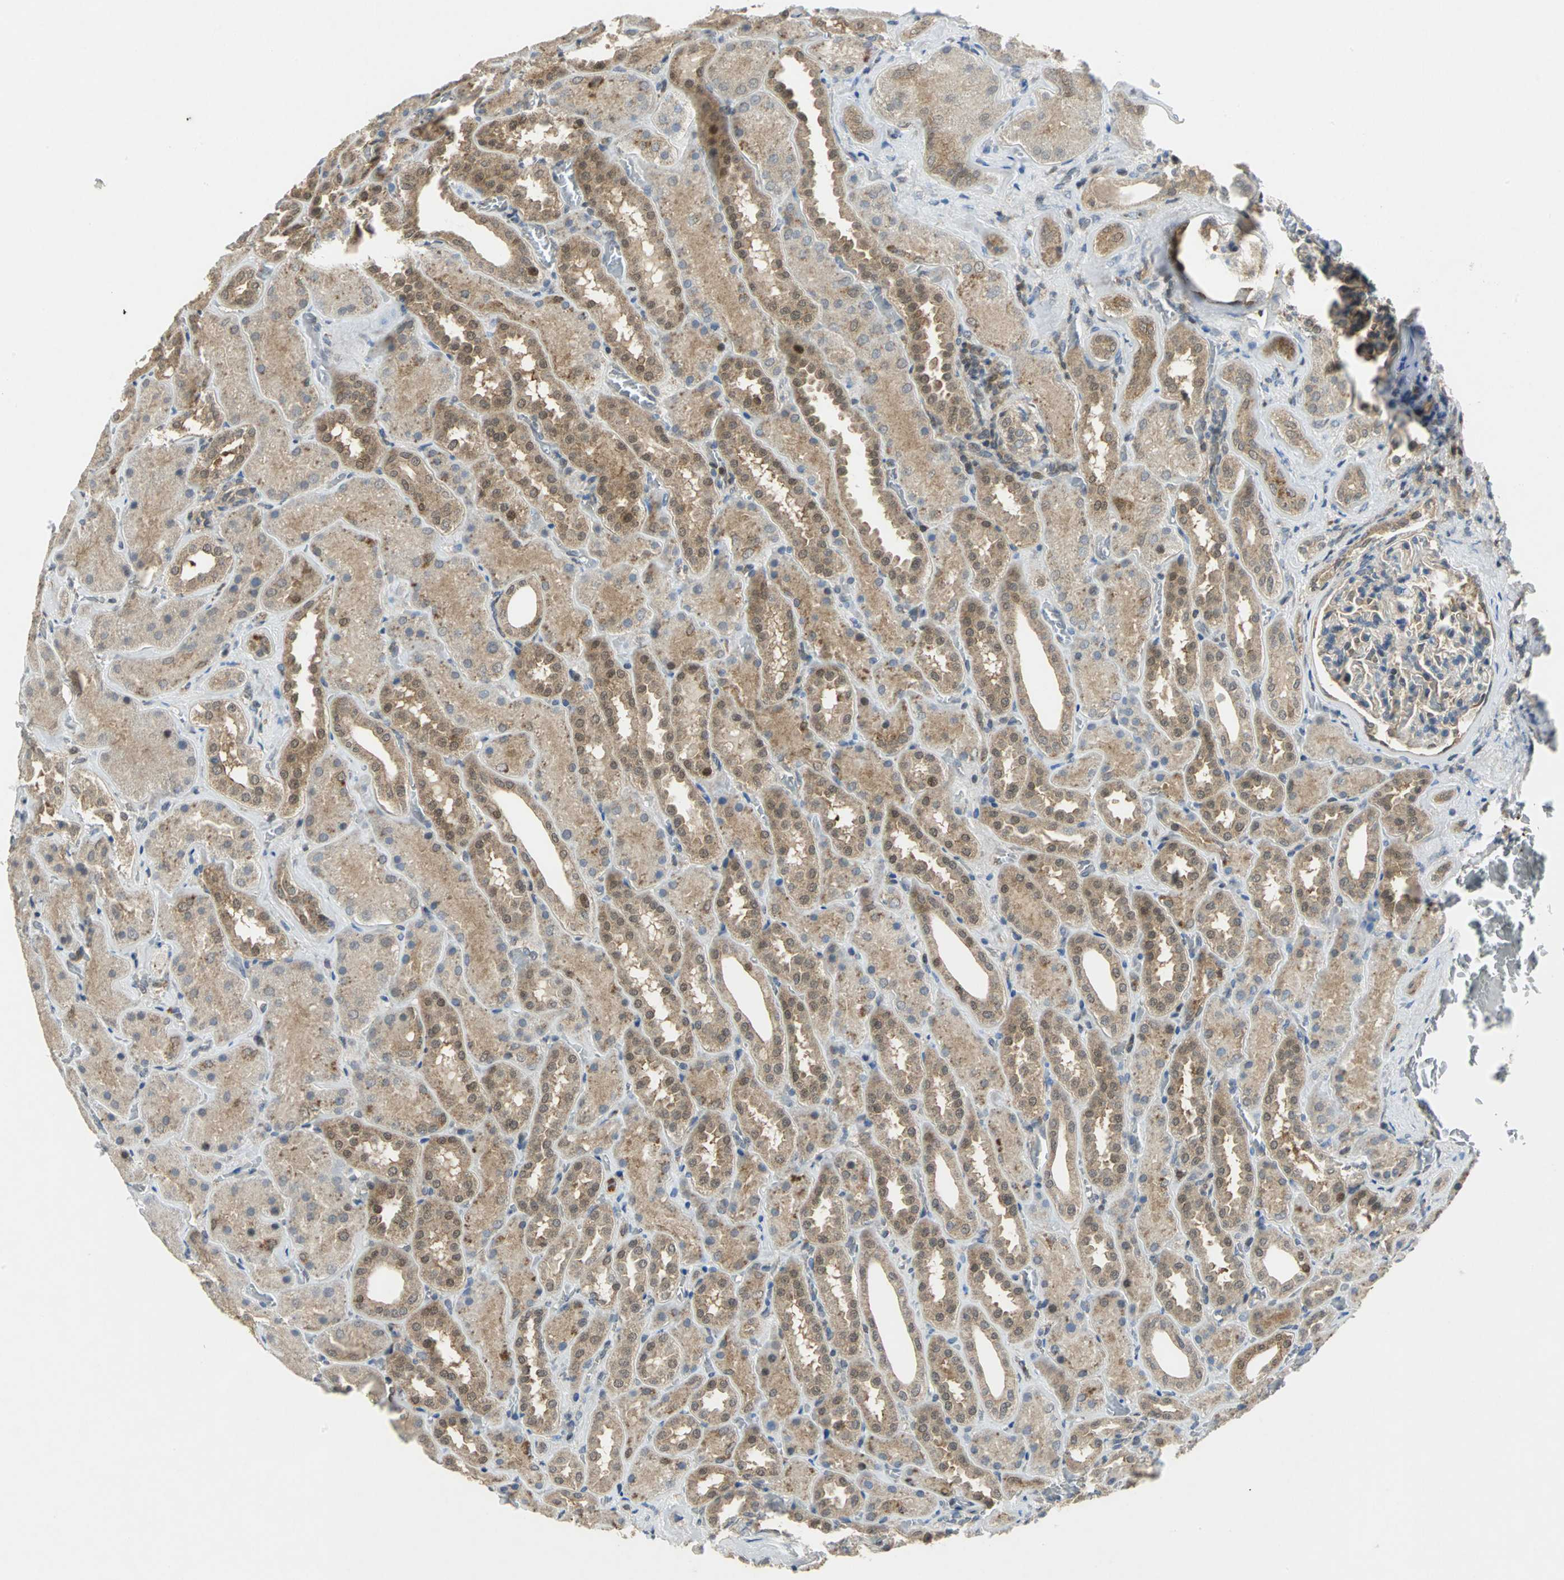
{"staining": {"intensity": "moderate", "quantity": "25%-75%", "location": "nuclear"}, "tissue": "kidney", "cell_type": "Cells in glomeruli", "image_type": "normal", "snomed": [{"axis": "morphology", "description": "Normal tissue, NOS"}, {"axis": "topography", "description": "Kidney"}], "caption": "Moderate nuclear protein expression is seen in about 25%-75% of cells in glomeruli in kidney. Ihc stains the protein in brown and the nuclei are stained blue.", "gene": "PPIA", "patient": {"sex": "male", "age": 28}}